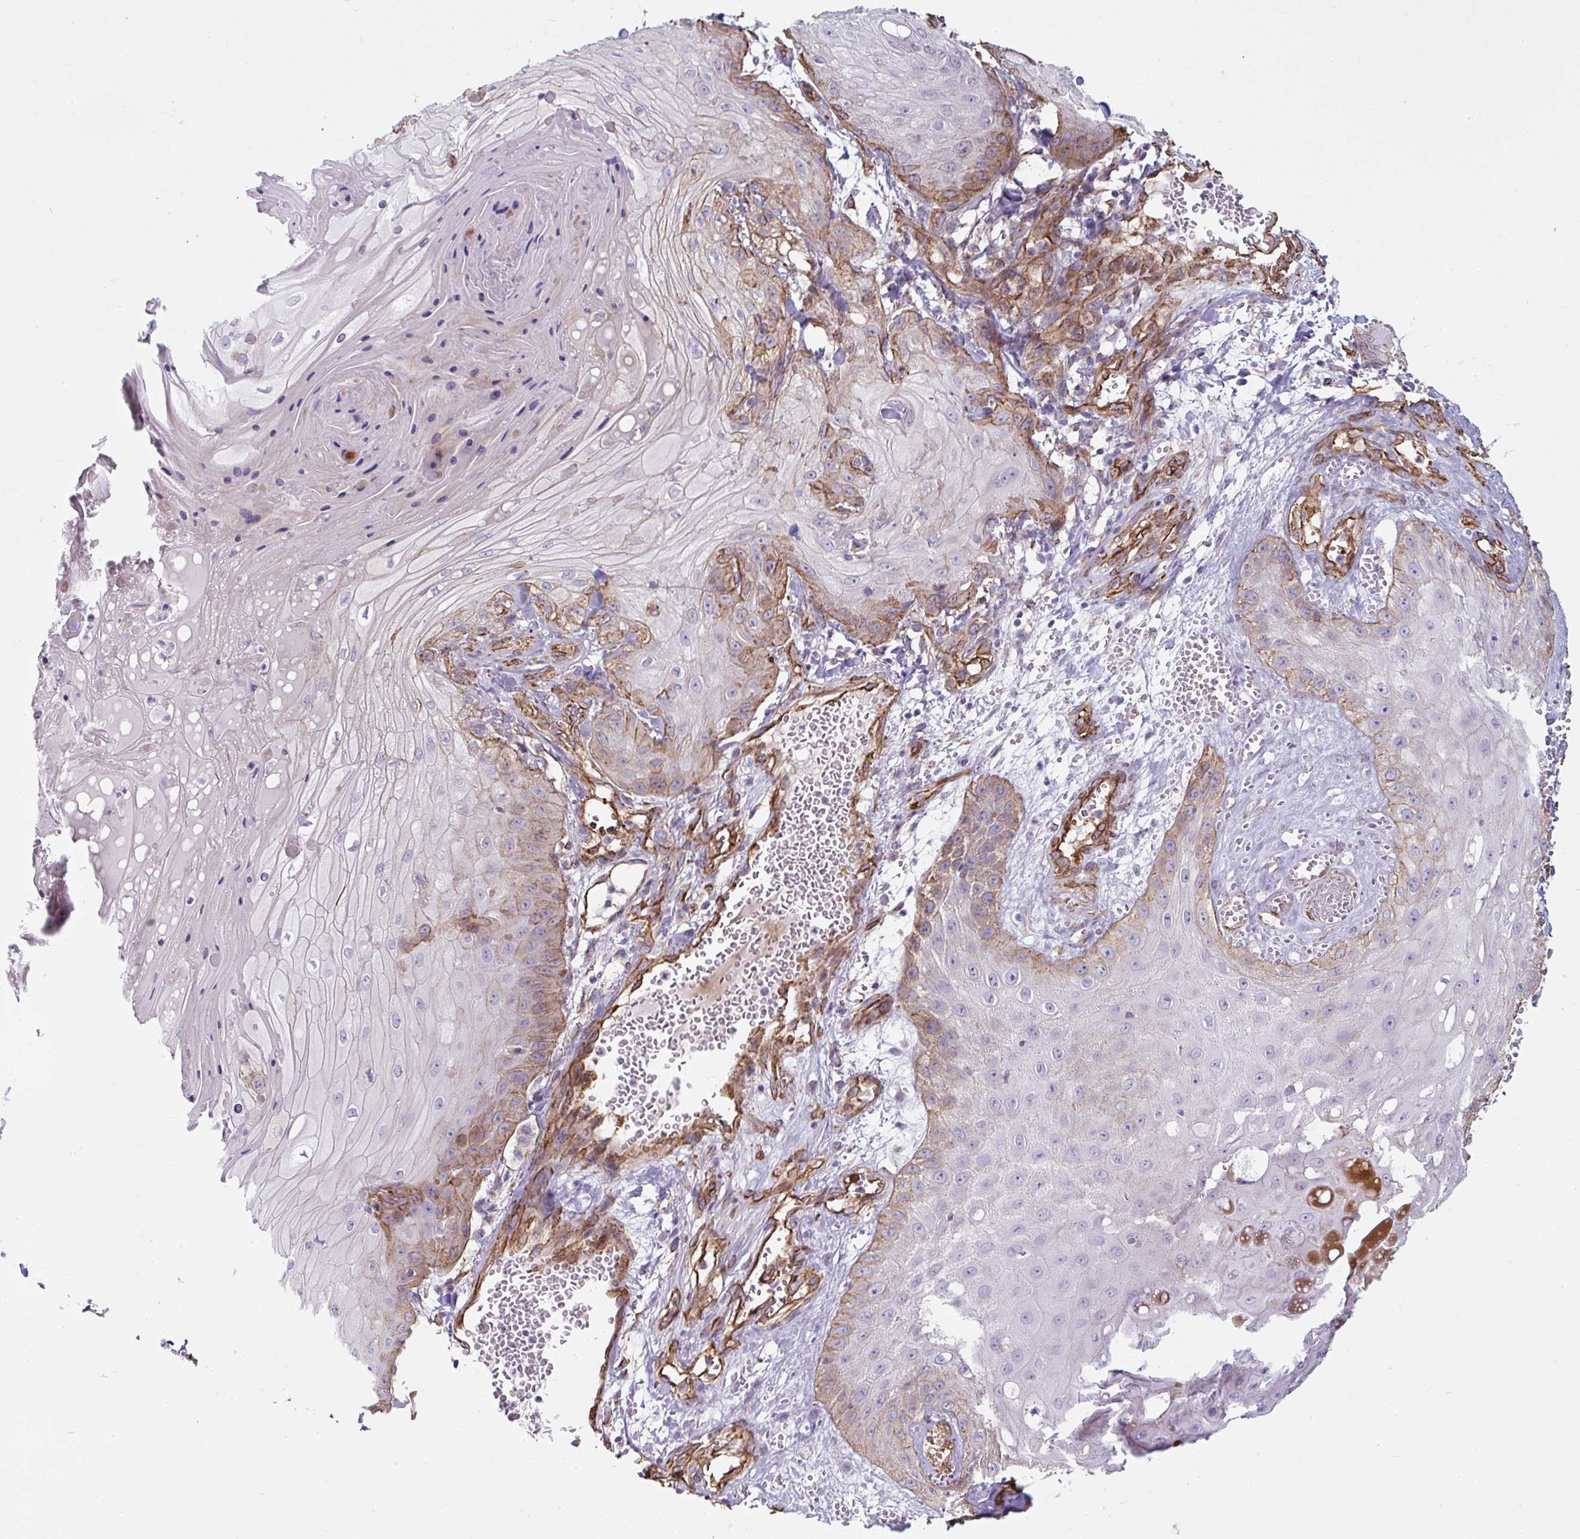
{"staining": {"intensity": "weak", "quantity": "25%-75%", "location": "cytoplasmic/membranous"}, "tissue": "skin cancer", "cell_type": "Tumor cells", "image_type": "cancer", "snomed": [{"axis": "morphology", "description": "Squamous cell carcinoma, NOS"}, {"axis": "topography", "description": "Skin"}], "caption": "Skin cancer (squamous cell carcinoma) stained for a protein displays weak cytoplasmic/membranous positivity in tumor cells. The staining is performed using DAB (3,3'-diaminobenzidine) brown chromogen to label protein expression. The nuclei are counter-stained blue using hematoxylin.", "gene": "ANKUB1", "patient": {"sex": "male", "age": 74}}